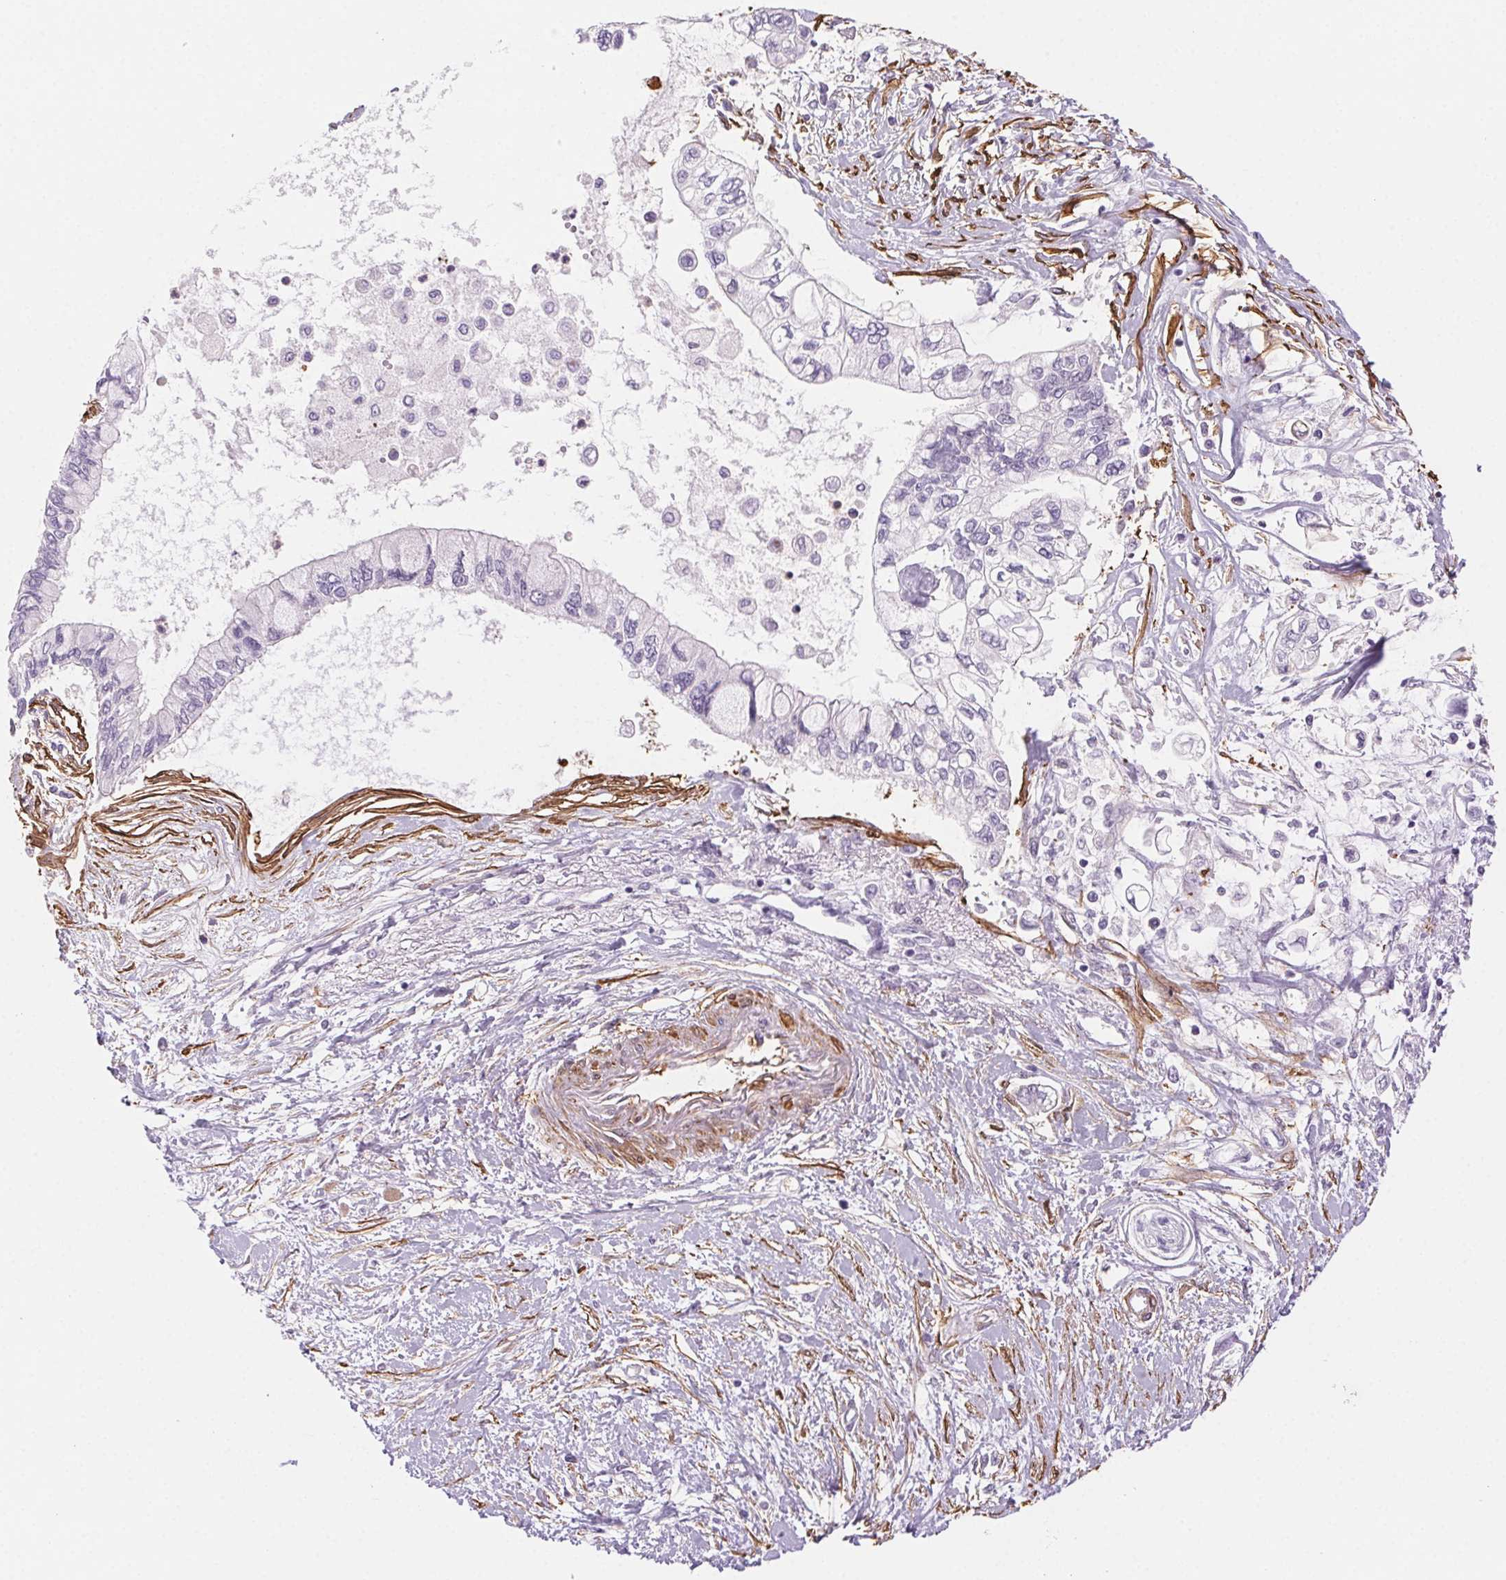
{"staining": {"intensity": "negative", "quantity": "none", "location": "none"}, "tissue": "pancreatic cancer", "cell_type": "Tumor cells", "image_type": "cancer", "snomed": [{"axis": "morphology", "description": "Adenocarcinoma, NOS"}, {"axis": "topography", "description": "Pancreas"}], "caption": "The histopathology image exhibits no staining of tumor cells in pancreatic adenocarcinoma. (DAB (3,3'-diaminobenzidine) IHC visualized using brightfield microscopy, high magnification).", "gene": "GPX8", "patient": {"sex": "female", "age": 77}}